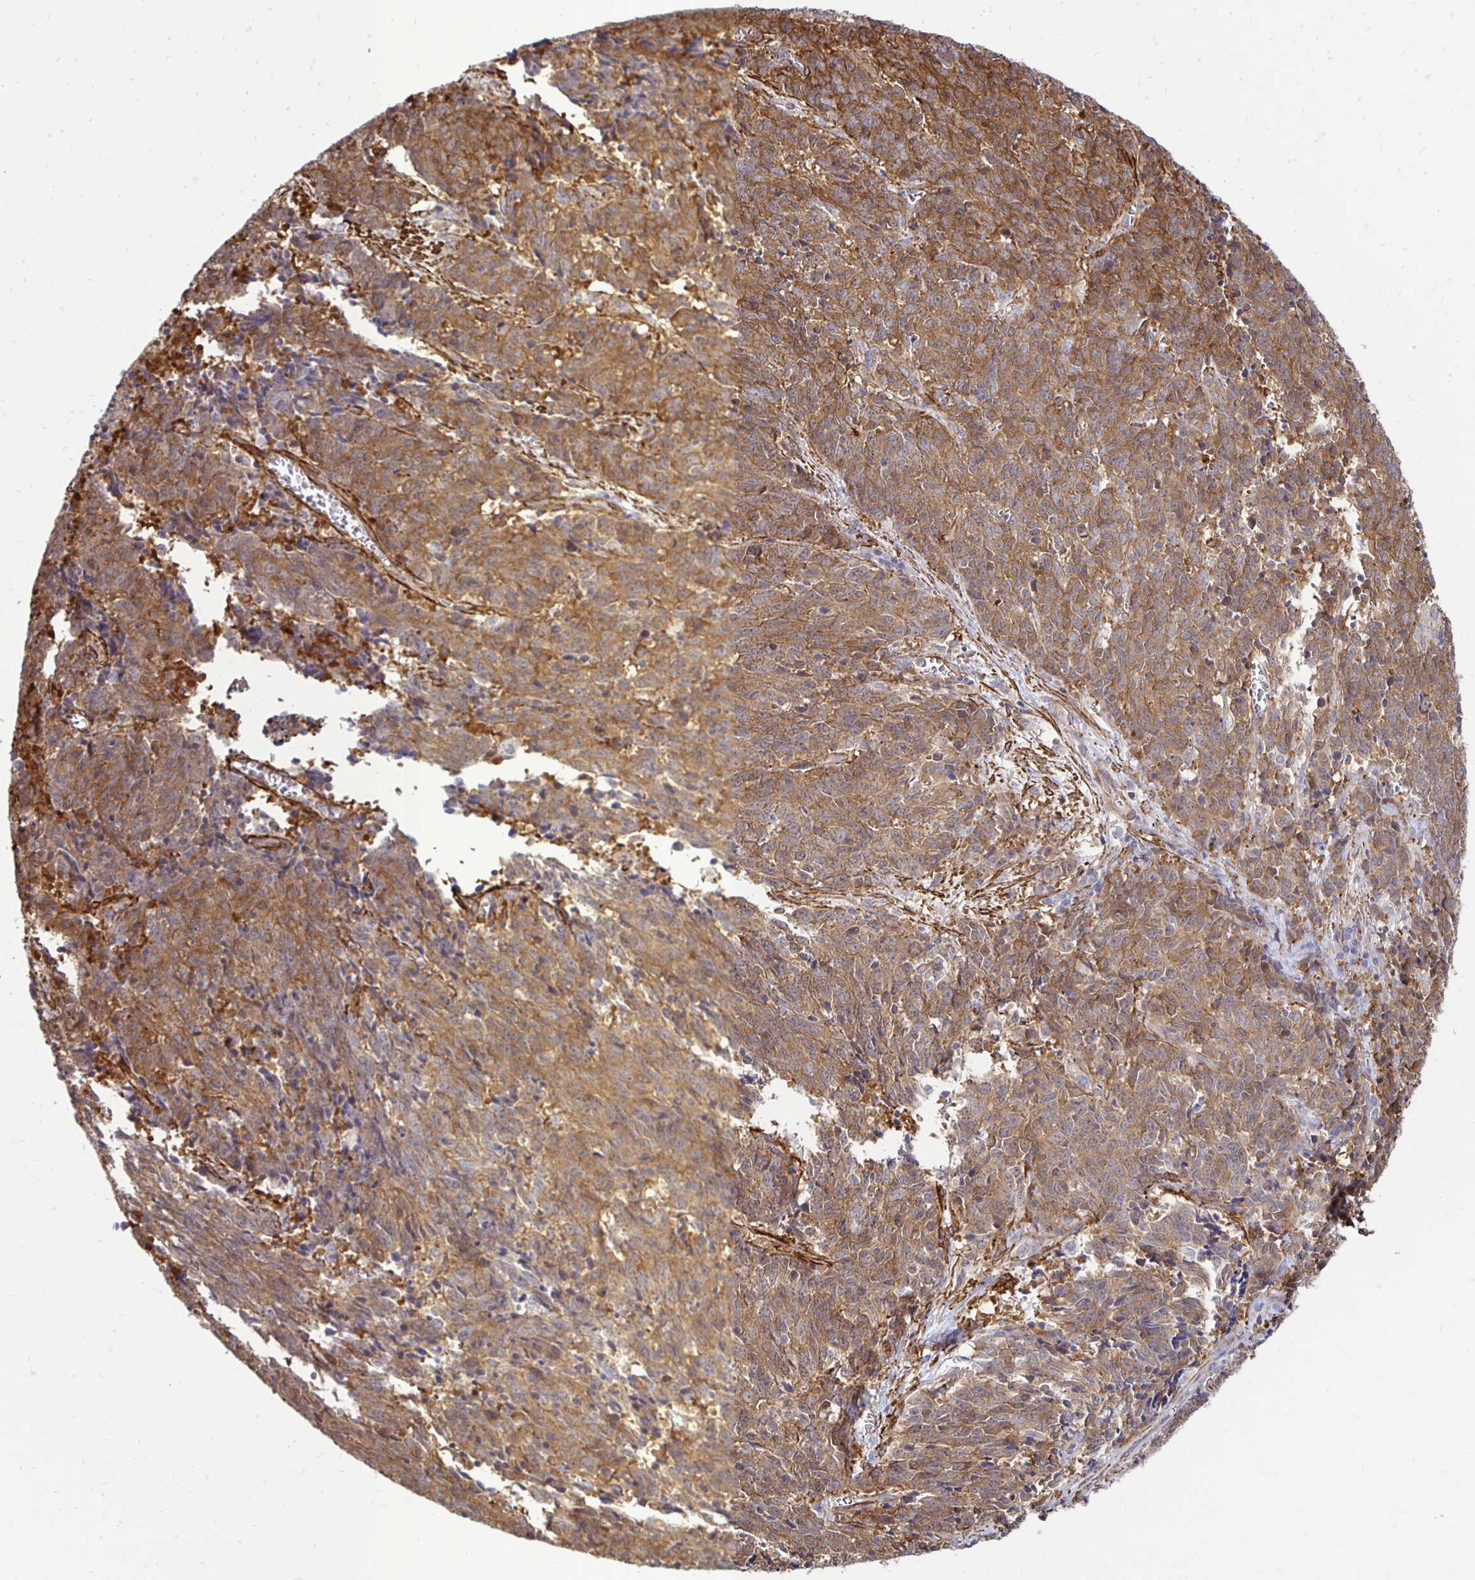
{"staining": {"intensity": "moderate", "quantity": ">75%", "location": "cytoplasmic/membranous"}, "tissue": "cervical cancer", "cell_type": "Tumor cells", "image_type": "cancer", "snomed": [{"axis": "morphology", "description": "Squamous cell carcinoma, NOS"}, {"axis": "topography", "description": "Cervix"}], "caption": "A brown stain shows moderate cytoplasmic/membranous positivity of a protein in cervical cancer (squamous cell carcinoma) tumor cells.", "gene": "CTPS1", "patient": {"sex": "female", "age": 29}}